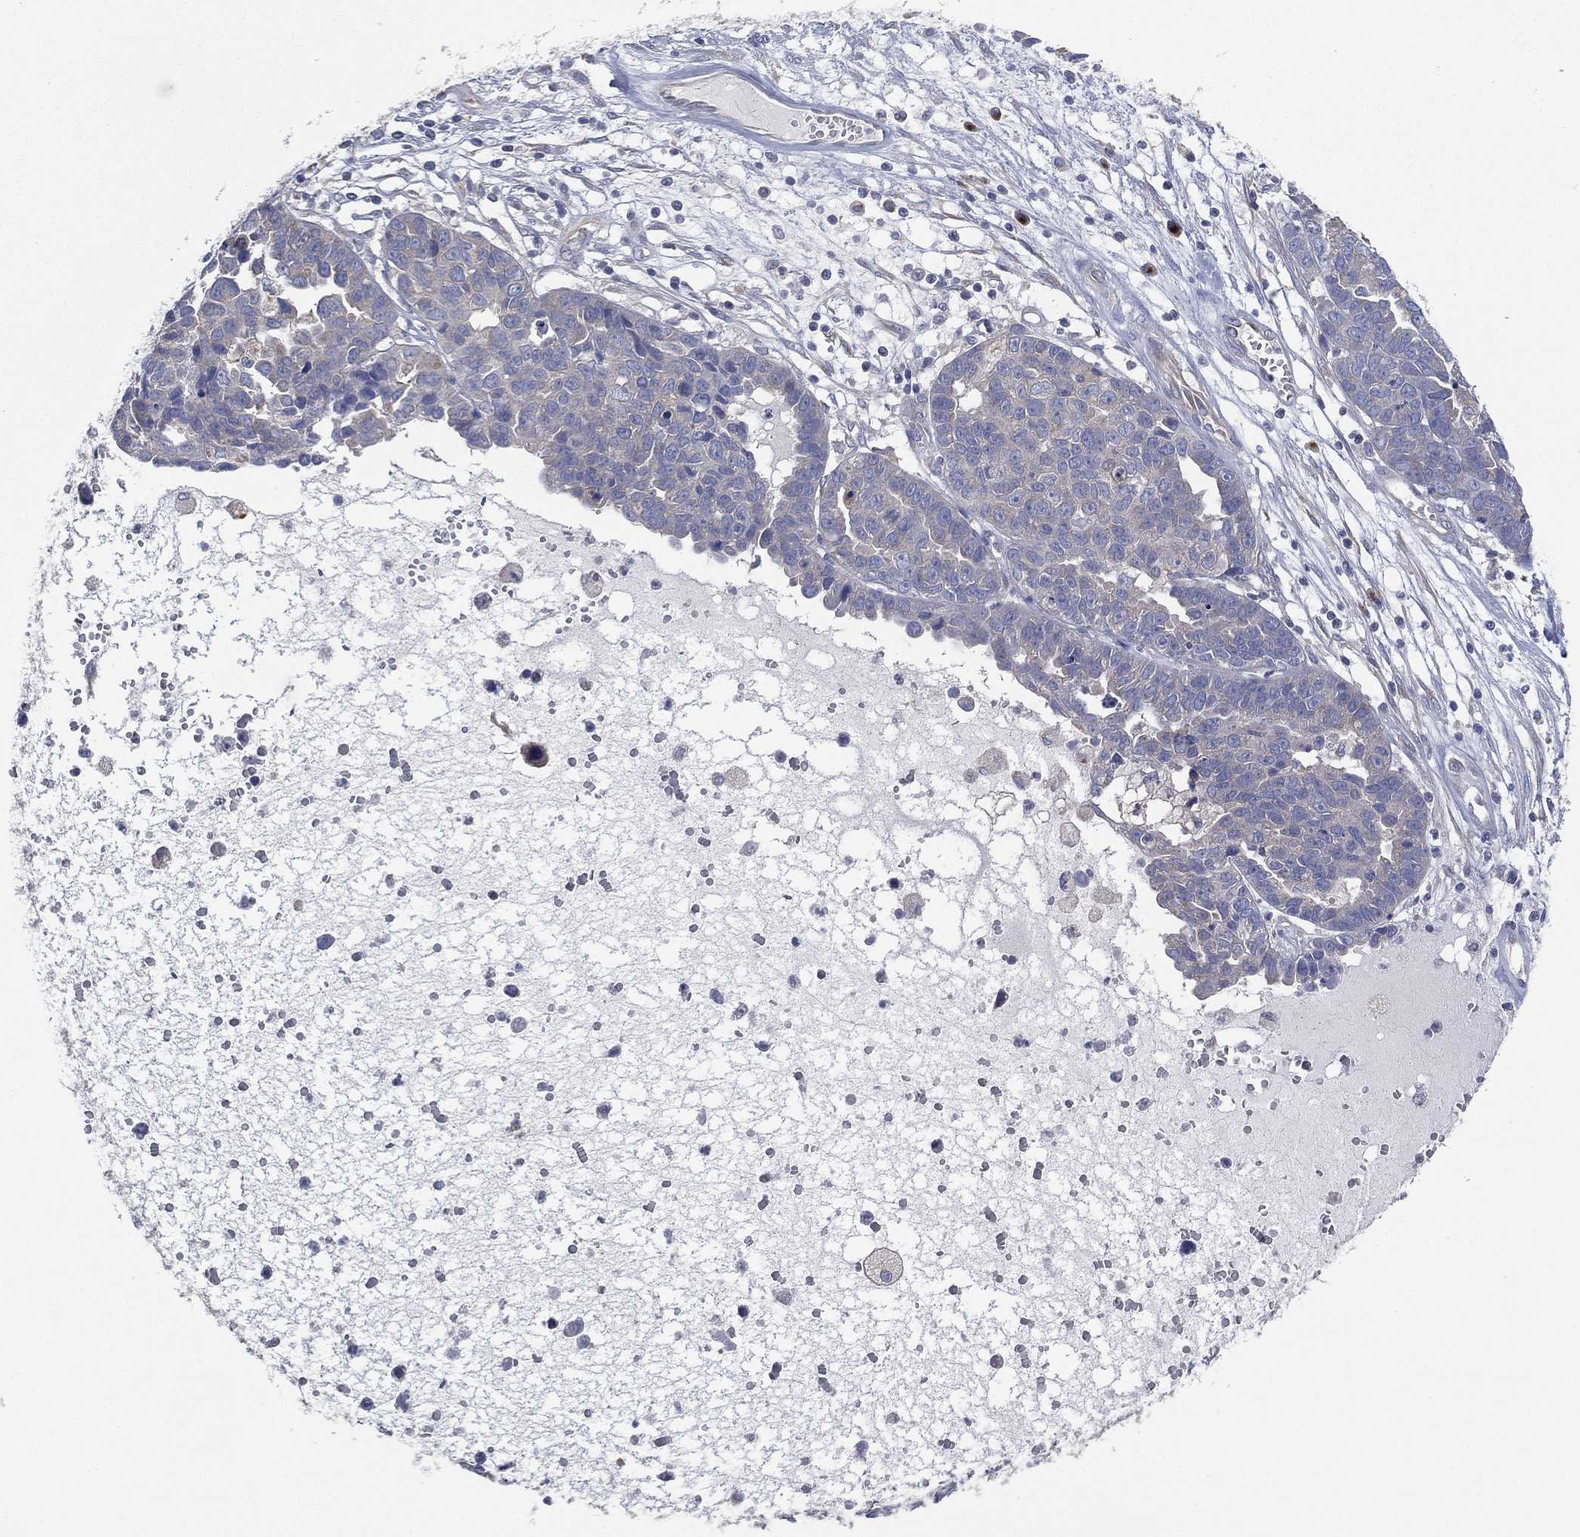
{"staining": {"intensity": "negative", "quantity": "none", "location": "none"}, "tissue": "ovarian cancer", "cell_type": "Tumor cells", "image_type": "cancer", "snomed": [{"axis": "morphology", "description": "Cystadenocarcinoma, serous, NOS"}, {"axis": "topography", "description": "Ovary"}], "caption": "DAB (3,3'-diaminobenzidine) immunohistochemical staining of serous cystadenocarcinoma (ovarian) reveals no significant staining in tumor cells.", "gene": "ATP8A2", "patient": {"sex": "female", "age": 87}}